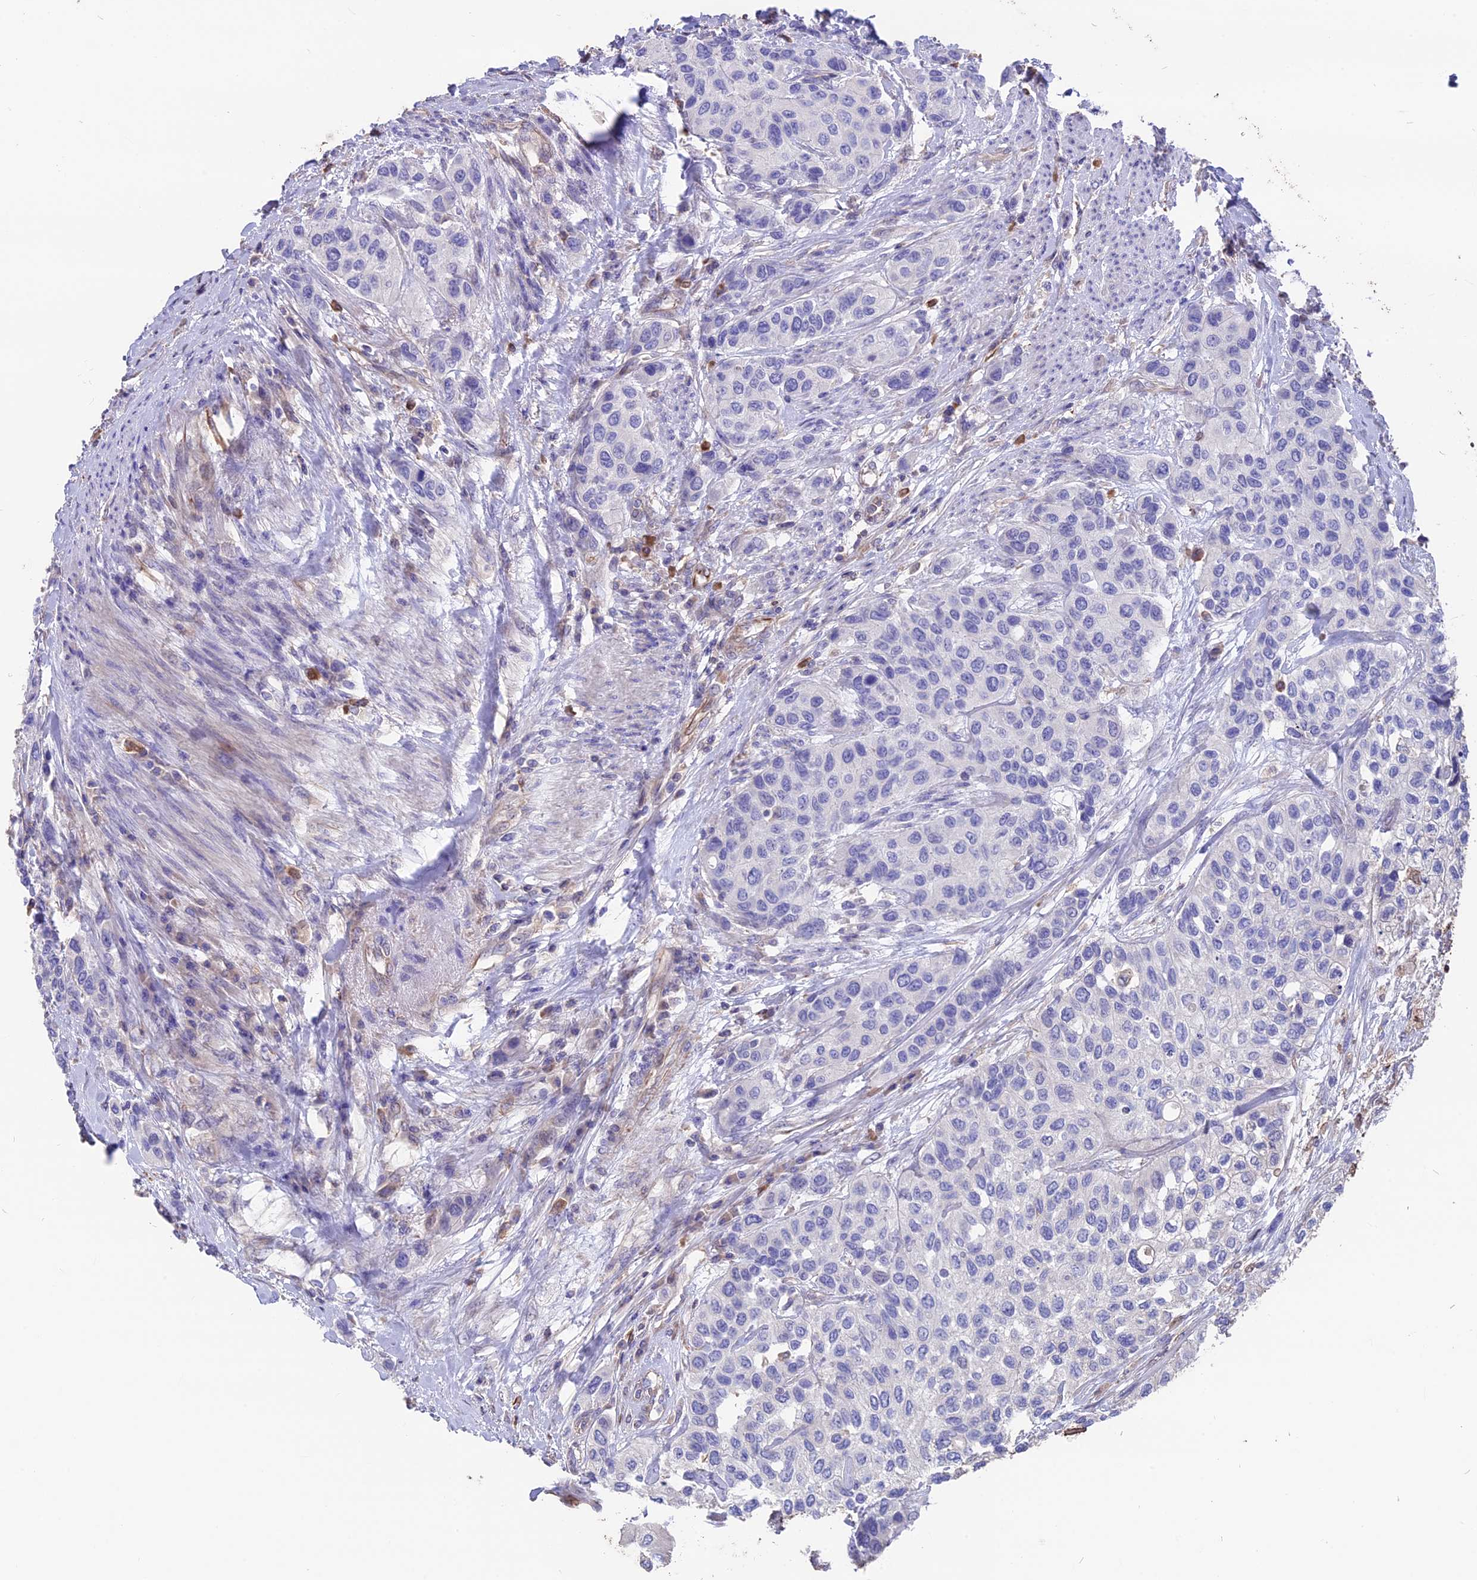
{"staining": {"intensity": "negative", "quantity": "none", "location": "none"}, "tissue": "urothelial cancer", "cell_type": "Tumor cells", "image_type": "cancer", "snomed": [{"axis": "morphology", "description": "Normal tissue, NOS"}, {"axis": "morphology", "description": "Urothelial carcinoma, High grade"}, {"axis": "topography", "description": "Vascular tissue"}, {"axis": "topography", "description": "Urinary bladder"}], "caption": "Tumor cells show no significant staining in urothelial cancer.", "gene": "SEH1L", "patient": {"sex": "female", "age": 56}}